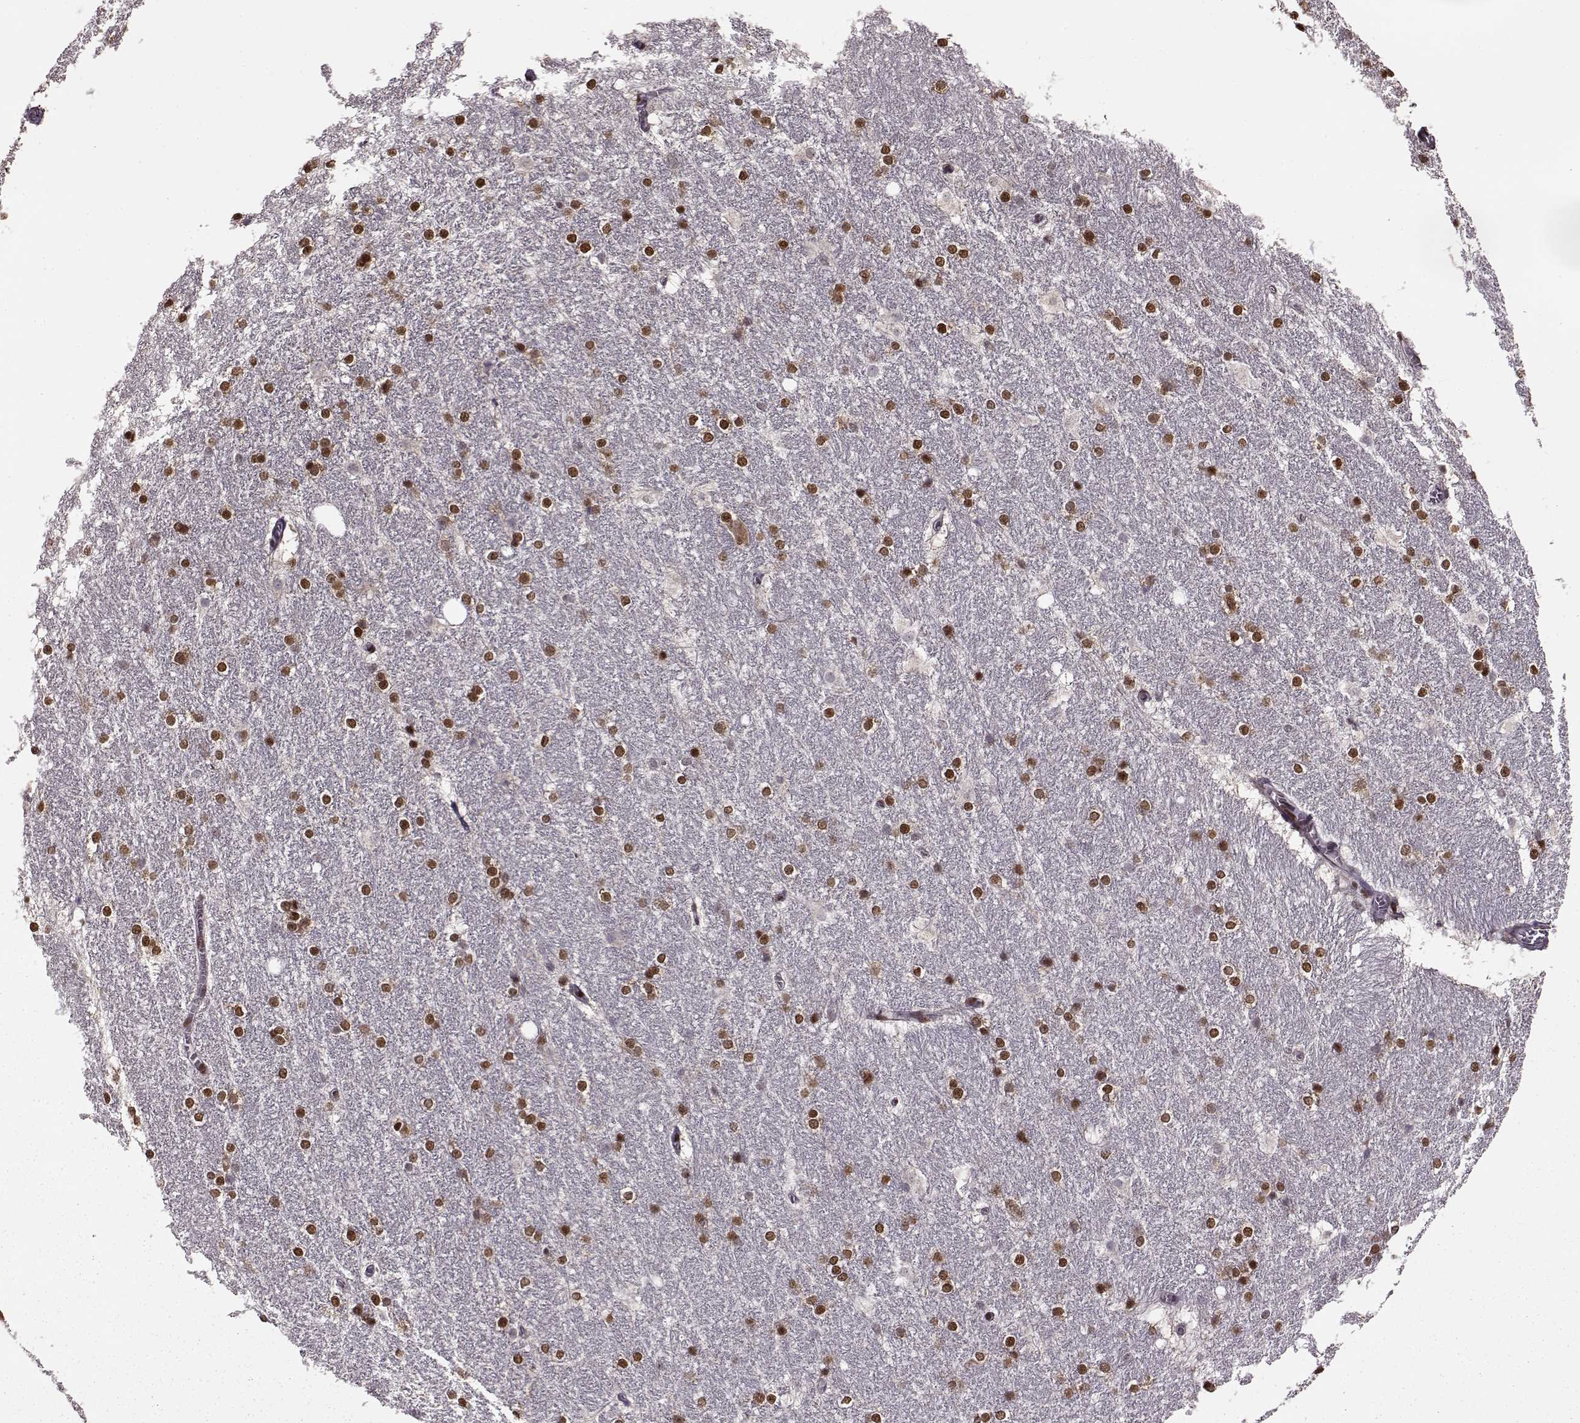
{"staining": {"intensity": "moderate", "quantity": "25%-75%", "location": "nuclear"}, "tissue": "hippocampus", "cell_type": "Glial cells", "image_type": "normal", "snomed": [{"axis": "morphology", "description": "Normal tissue, NOS"}, {"axis": "topography", "description": "Cerebral cortex"}, {"axis": "topography", "description": "Hippocampus"}], "caption": "This image demonstrates immunohistochemistry (IHC) staining of unremarkable human hippocampus, with medium moderate nuclear positivity in about 25%-75% of glial cells.", "gene": "FTO", "patient": {"sex": "female", "age": 19}}